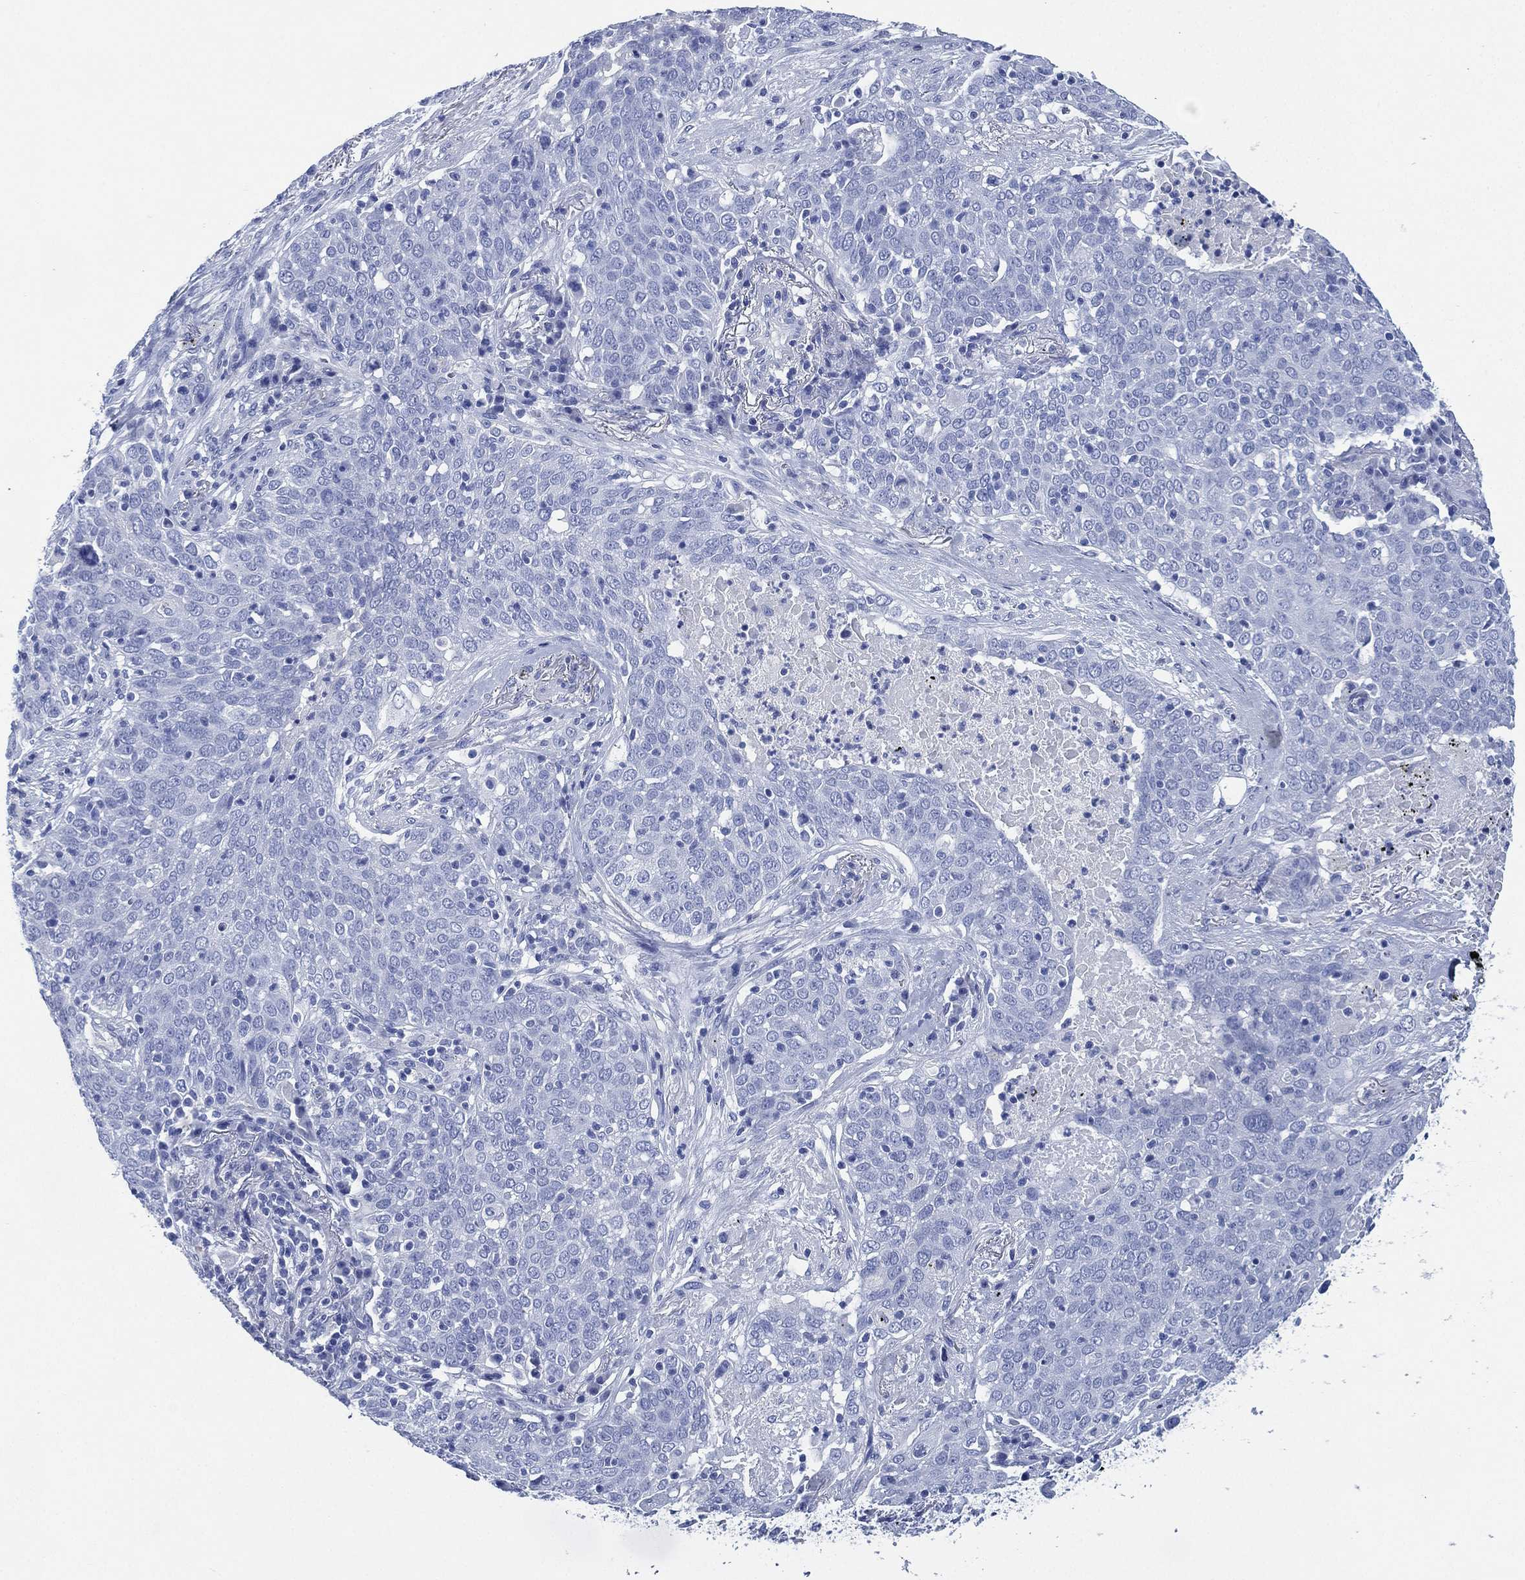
{"staining": {"intensity": "negative", "quantity": "none", "location": "none"}, "tissue": "lung cancer", "cell_type": "Tumor cells", "image_type": "cancer", "snomed": [{"axis": "morphology", "description": "Squamous cell carcinoma, NOS"}, {"axis": "topography", "description": "Lung"}], "caption": "A micrograph of lung cancer (squamous cell carcinoma) stained for a protein reveals no brown staining in tumor cells. (DAB IHC visualized using brightfield microscopy, high magnification).", "gene": "SIGLECL1", "patient": {"sex": "male", "age": 82}}